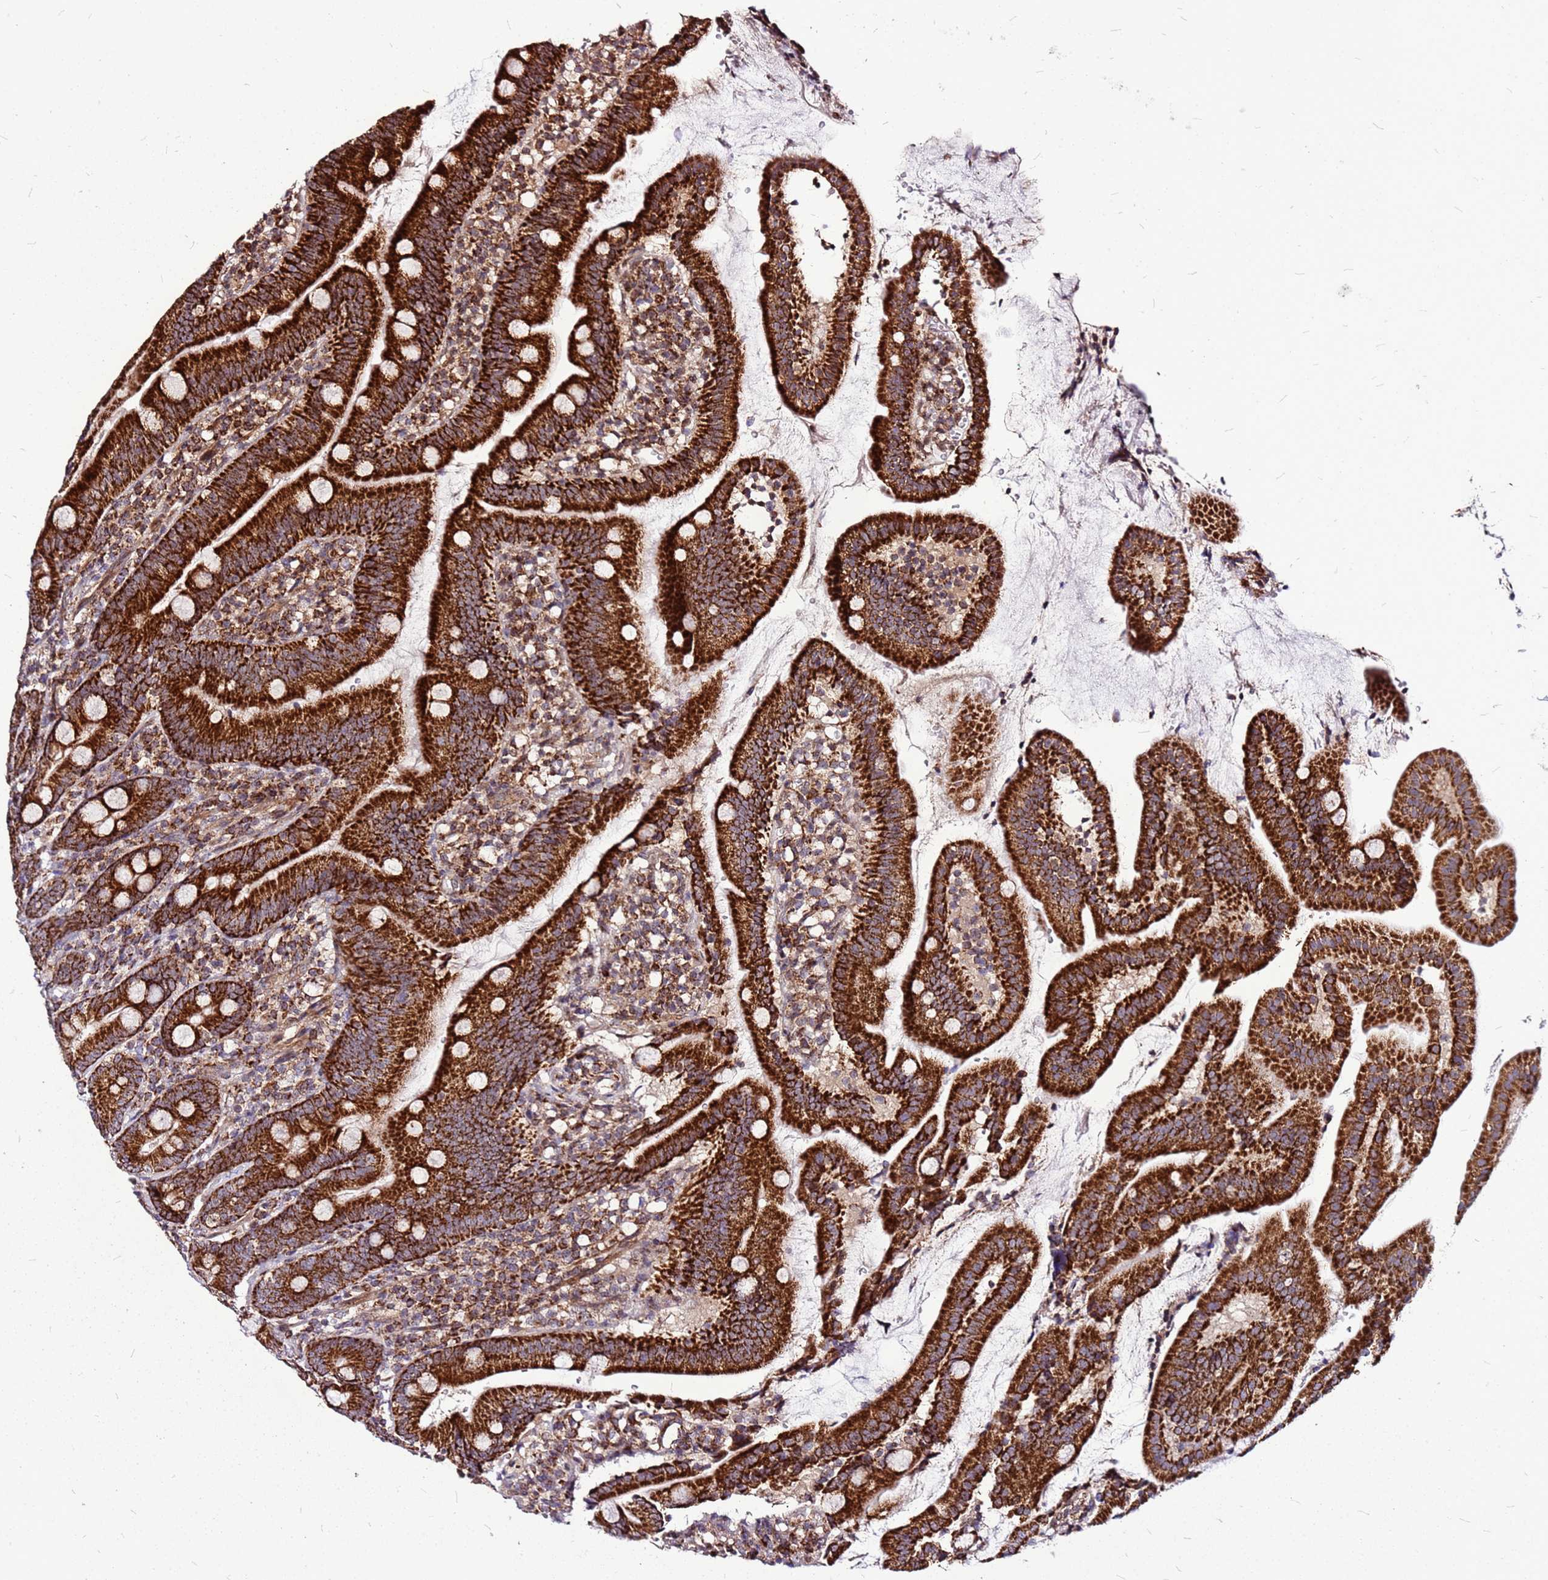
{"staining": {"intensity": "strong", "quantity": ">75%", "location": "cytoplasmic/membranous"}, "tissue": "duodenum", "cell_type": "Glandular cells", "image_type": "normal", "snomed": [{"axis": "morphology", "description": "Normal tissue, NOS"}, {"axis": "topography", "description": "Duodenum"}], "caption": "This is a photomicrograph of immunohistochemistry (IHC) staining of unremarkable duodenum, which shows strong expression in the cytoplasmic/membranous of glandular cells.", "gene": "OR51T1", "patient": {"sex": "female", "age": 67}}